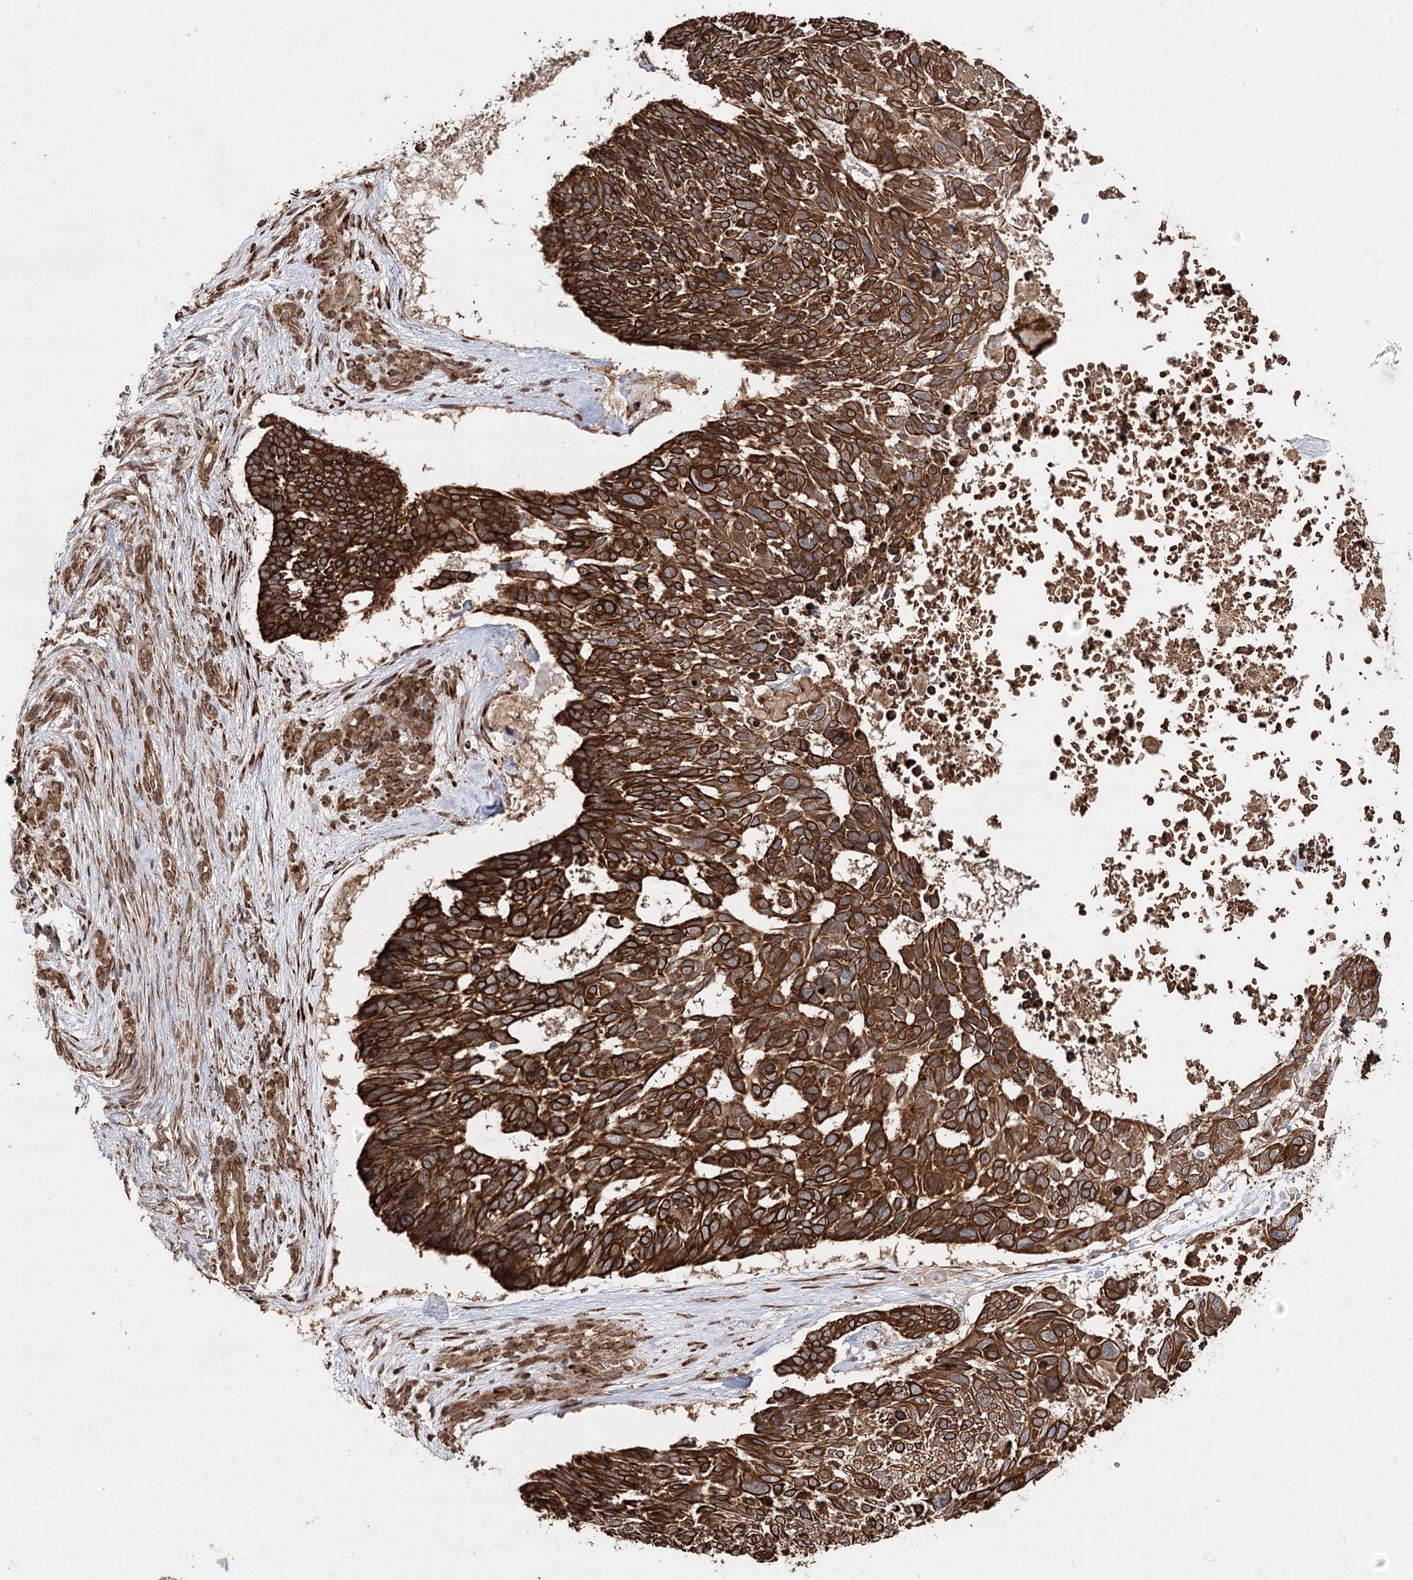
{"staining": {"intensity": "strong", "quantity": ">75%", "location": "cytoplasmic/membranous"}, "tissue": "skin cancer", "cell_type": "Tumor cells", "image_type": "cancer", "snomed": [{"axis": "morphology", "description": "Basal cell carcinoma"}, {"axis": "topography", "description": "Skin"}], "caption": "High-power microscopy captured an immunohistochemistry micrograph of skin cancer, revealing strong cytoplasmic/membranous positivity in approximately >75% of tumor cells. (brown staining indicates protein expression, while blue staining denotes nuclei).", "gene": "DNAJB14", "patient": {"sex": "male", "age": 88}}